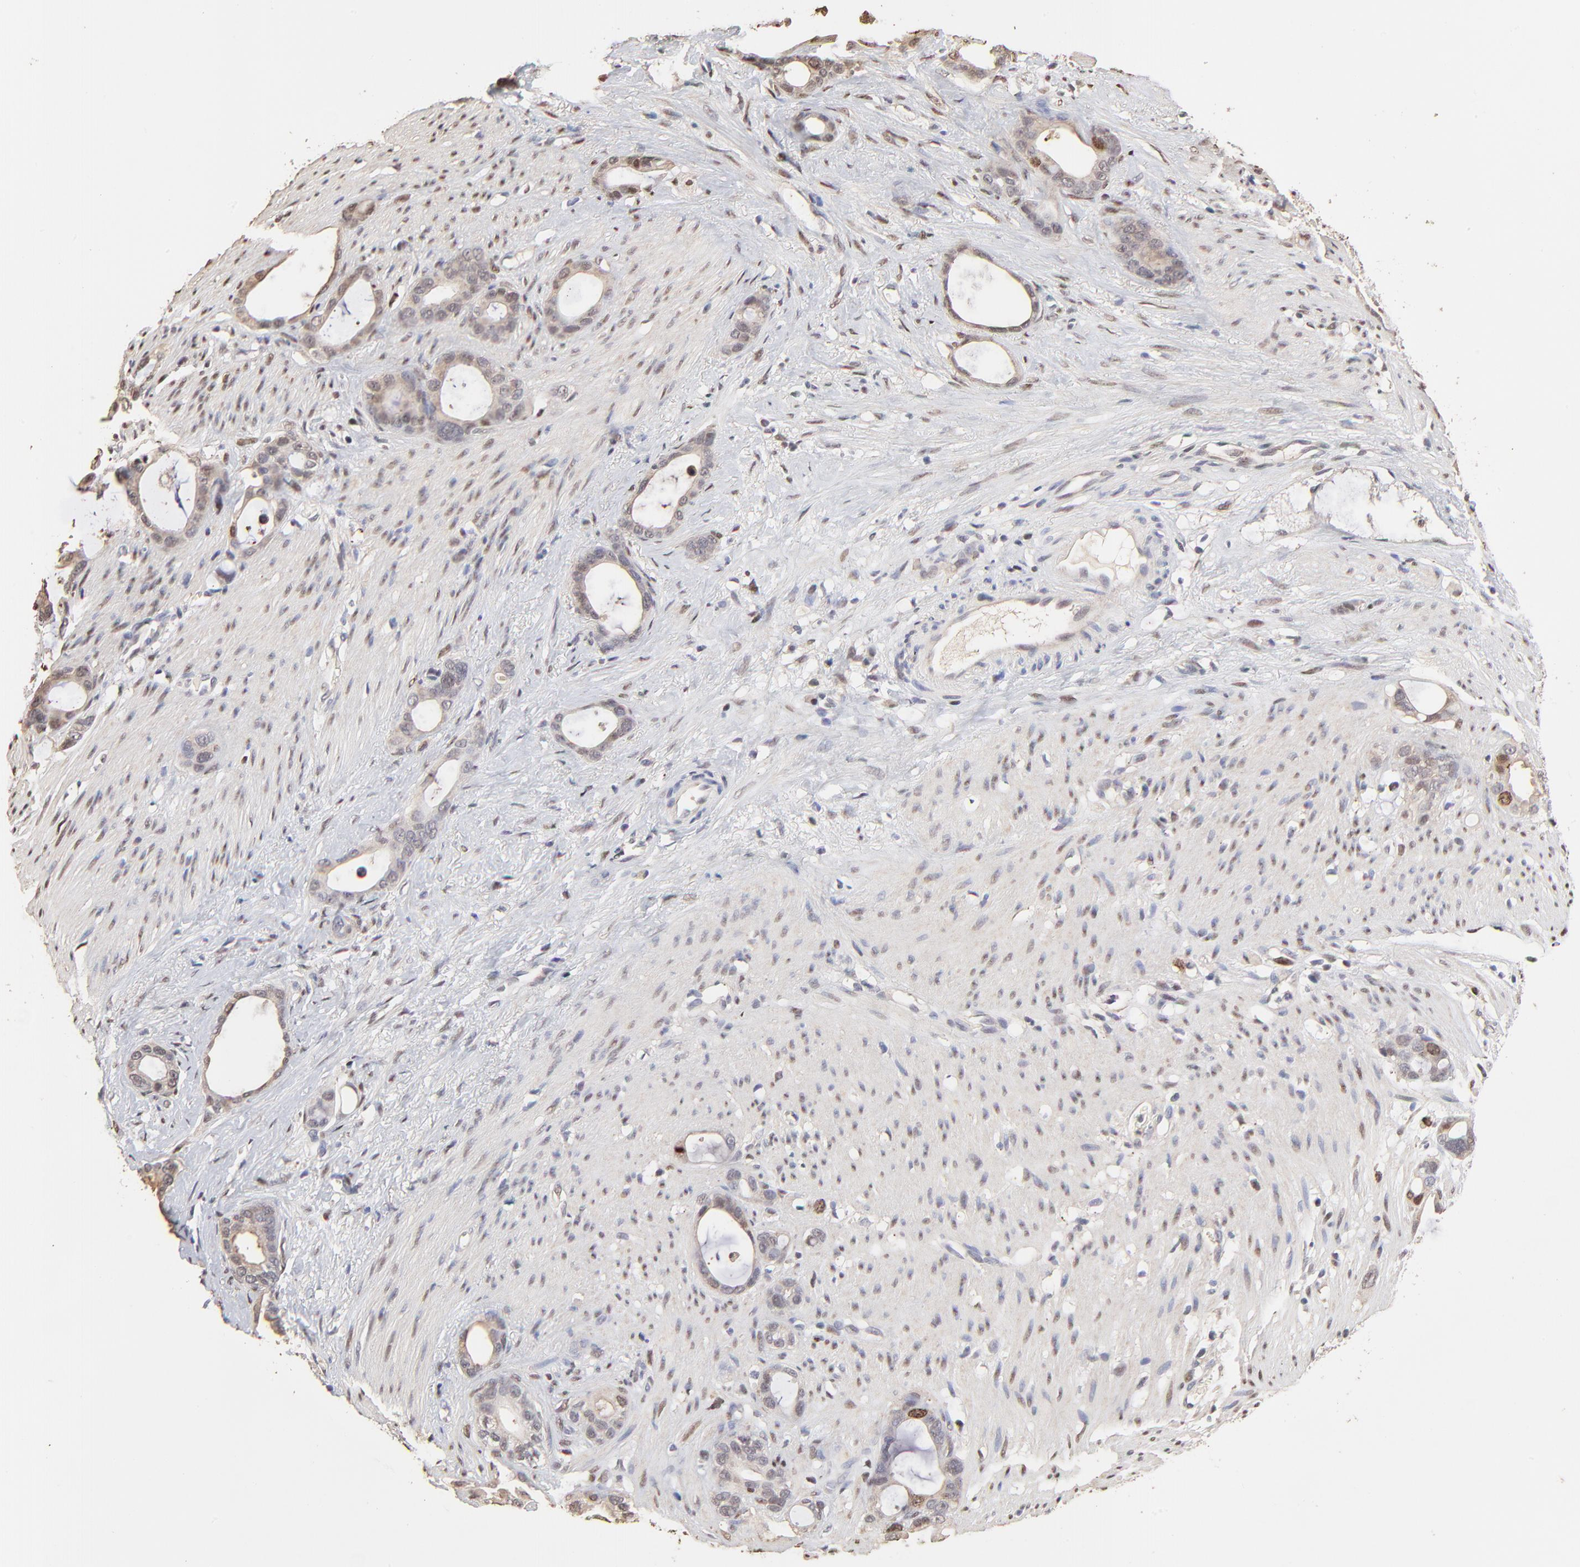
{"staining": {"intensity": "weak", "quantity": "<25%", "location": "nuclear"}, "tissue": "stomach cancer", "cell_type": "Tumor cells", "image_type": "cancer", "snomed": [{"axis": "morphology", "description": "Adenocarcinoma, NOS"}, {"axis": "topography", "description": "Stomach"}], "caption": "Protein analysis of stomach adenocarcinoma shows no significant staining in tumor cells.", "gene": "BIRC5", "patient": {"sex": "female", "age": 75}}